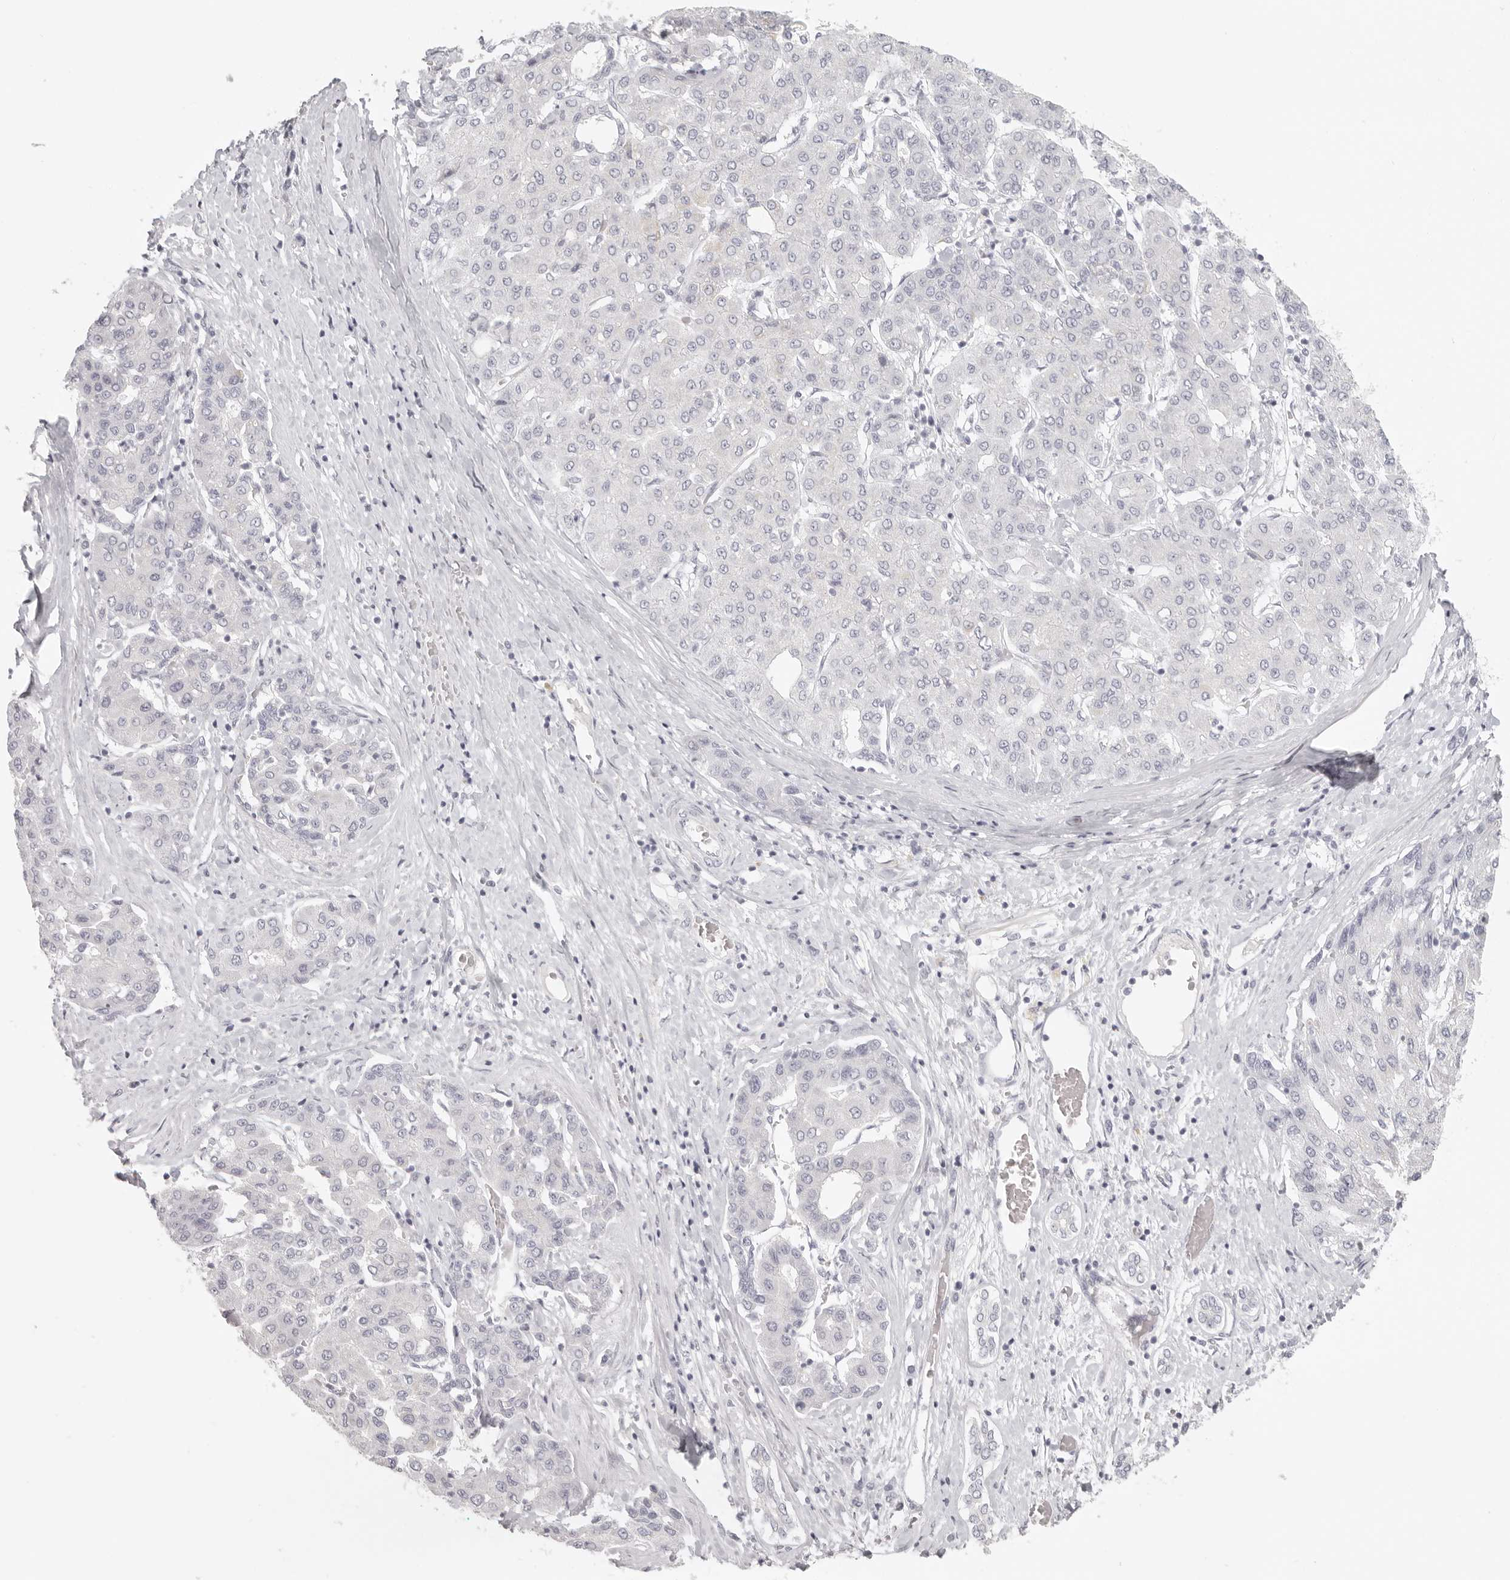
{"staining": {"intensity": "negative", "quantity": "none", "location": "none"}, "tissue": "liver cancer", "cell_type": "Tumor cells", "image_type": "cancer", "snomed": [{"axis": "morphology", "description": "Carcinoma, Hepatocellular, NOS"}, {"axis": "topography", "description": "Liver"}], "caption": "High magnification brightfield microscopy of liver hepatocellular carcinoma stained with DAB (3,3'-diaminobenzidine) (brown) and counterstained with hematoxylin (blue): tumor cells show no significant positivity. (Brightfield microscopy of DAB immunohistochemistry (IHC) at high magnification).", "gene": "RXFP1", "patient": {"sex": "male", "age": 65}}